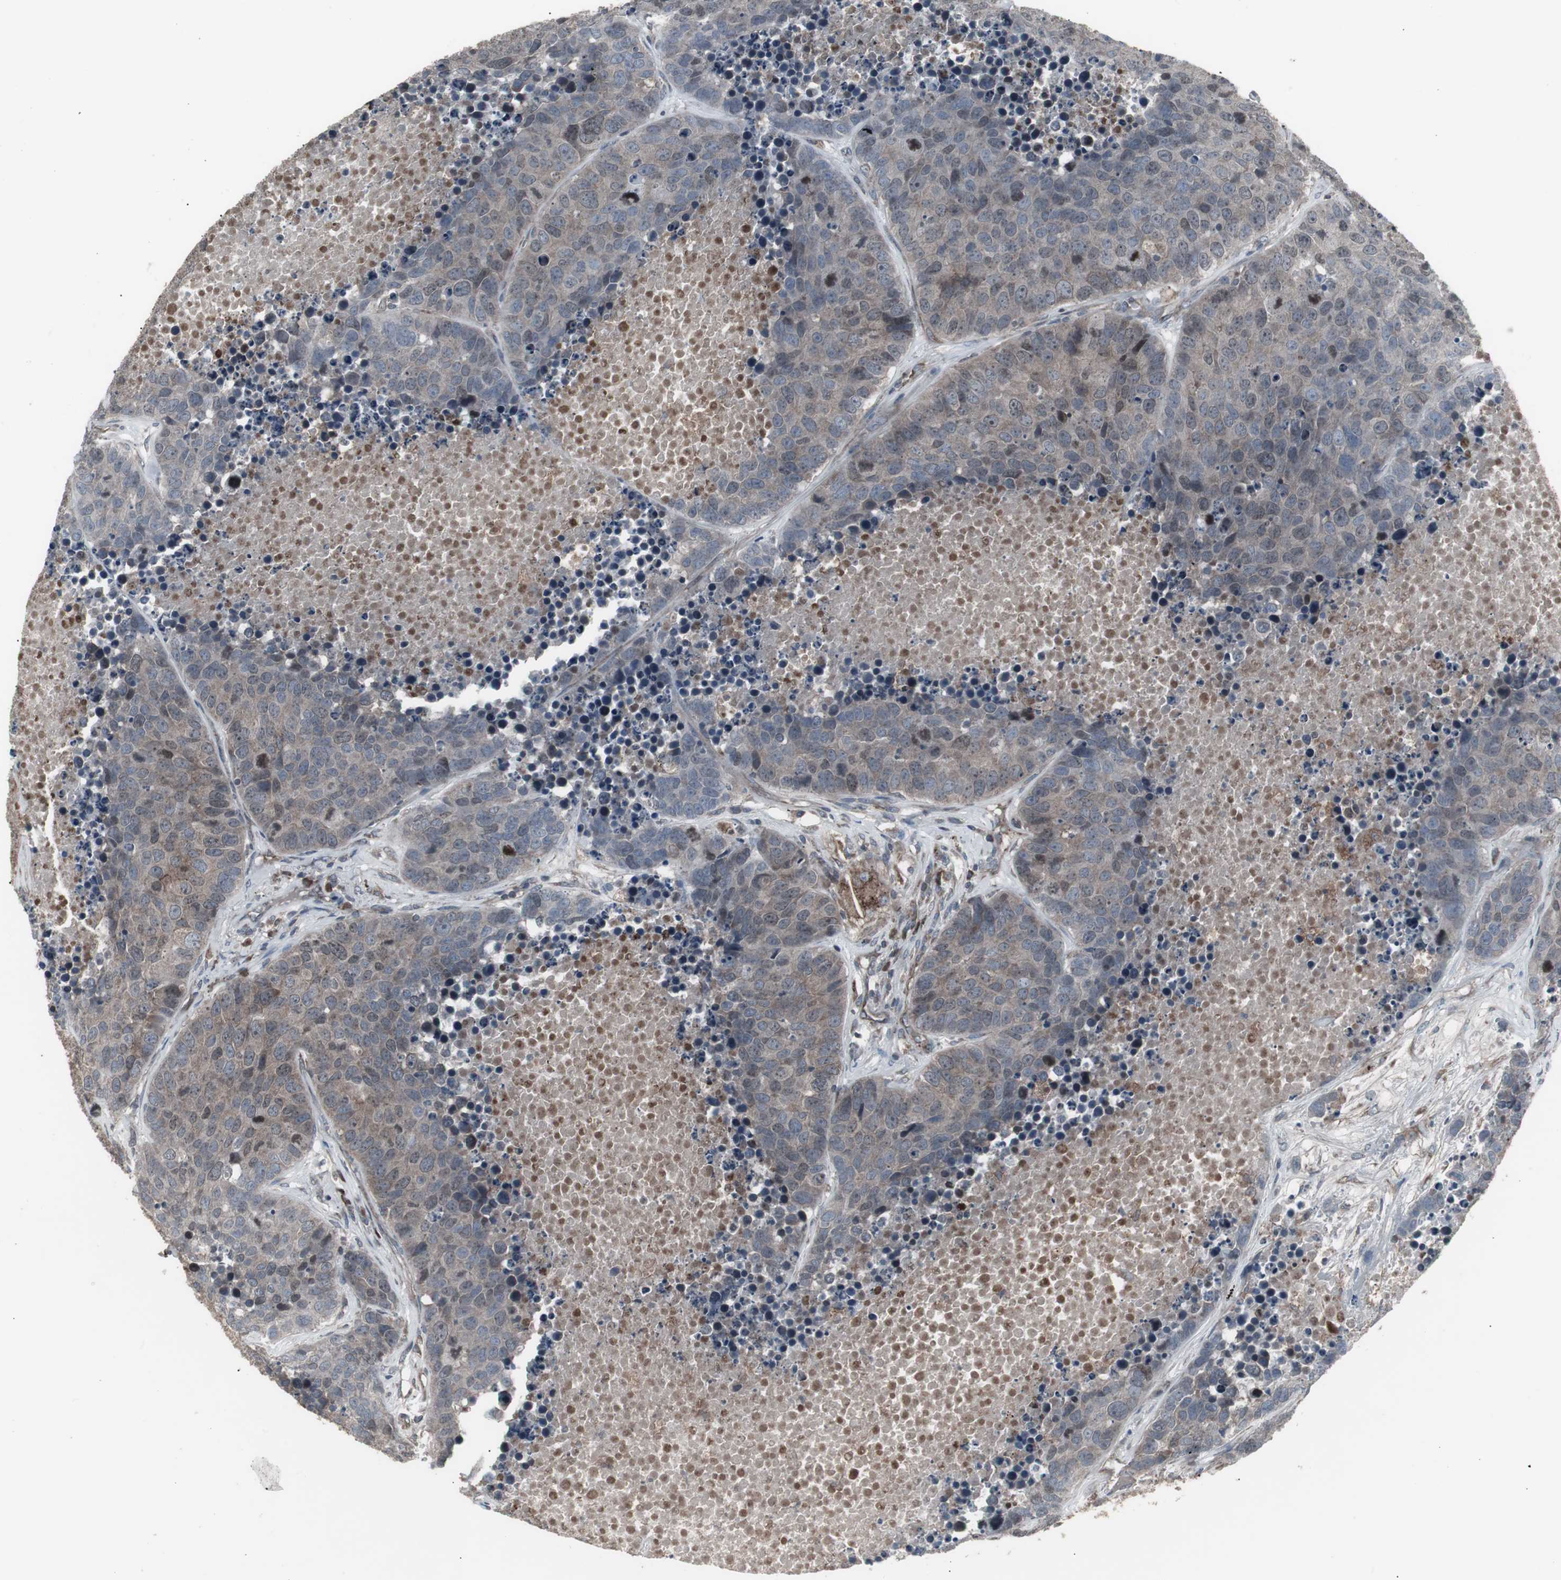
{"staining": {"intensity": "weak", "quantity": "25%-75%", "location": "cytoplasmic/membranous"}, "tissue": "carcinoid", "cell_type": "Tumor cells", "image_type": "cancer", "snomed": [{"axis": "morphology", "description": "Carcinoid, malignant, NOS"}, {"axis": "topography", "description": "Lung"}], "caption": "IHC staining of carcinoid, which demonstrates low levels of weak cytoplasmic/membranous staining in about 25%-75% of tumor cells indicating weak cytoplasmic/membranous protein staining. The staining was performed using DAB (brown) for protein detection and nuclei were counterstained in hematoxylin (blue).", "gene": "SSTR2", "patient": {"sex": "male", "age": 60}}